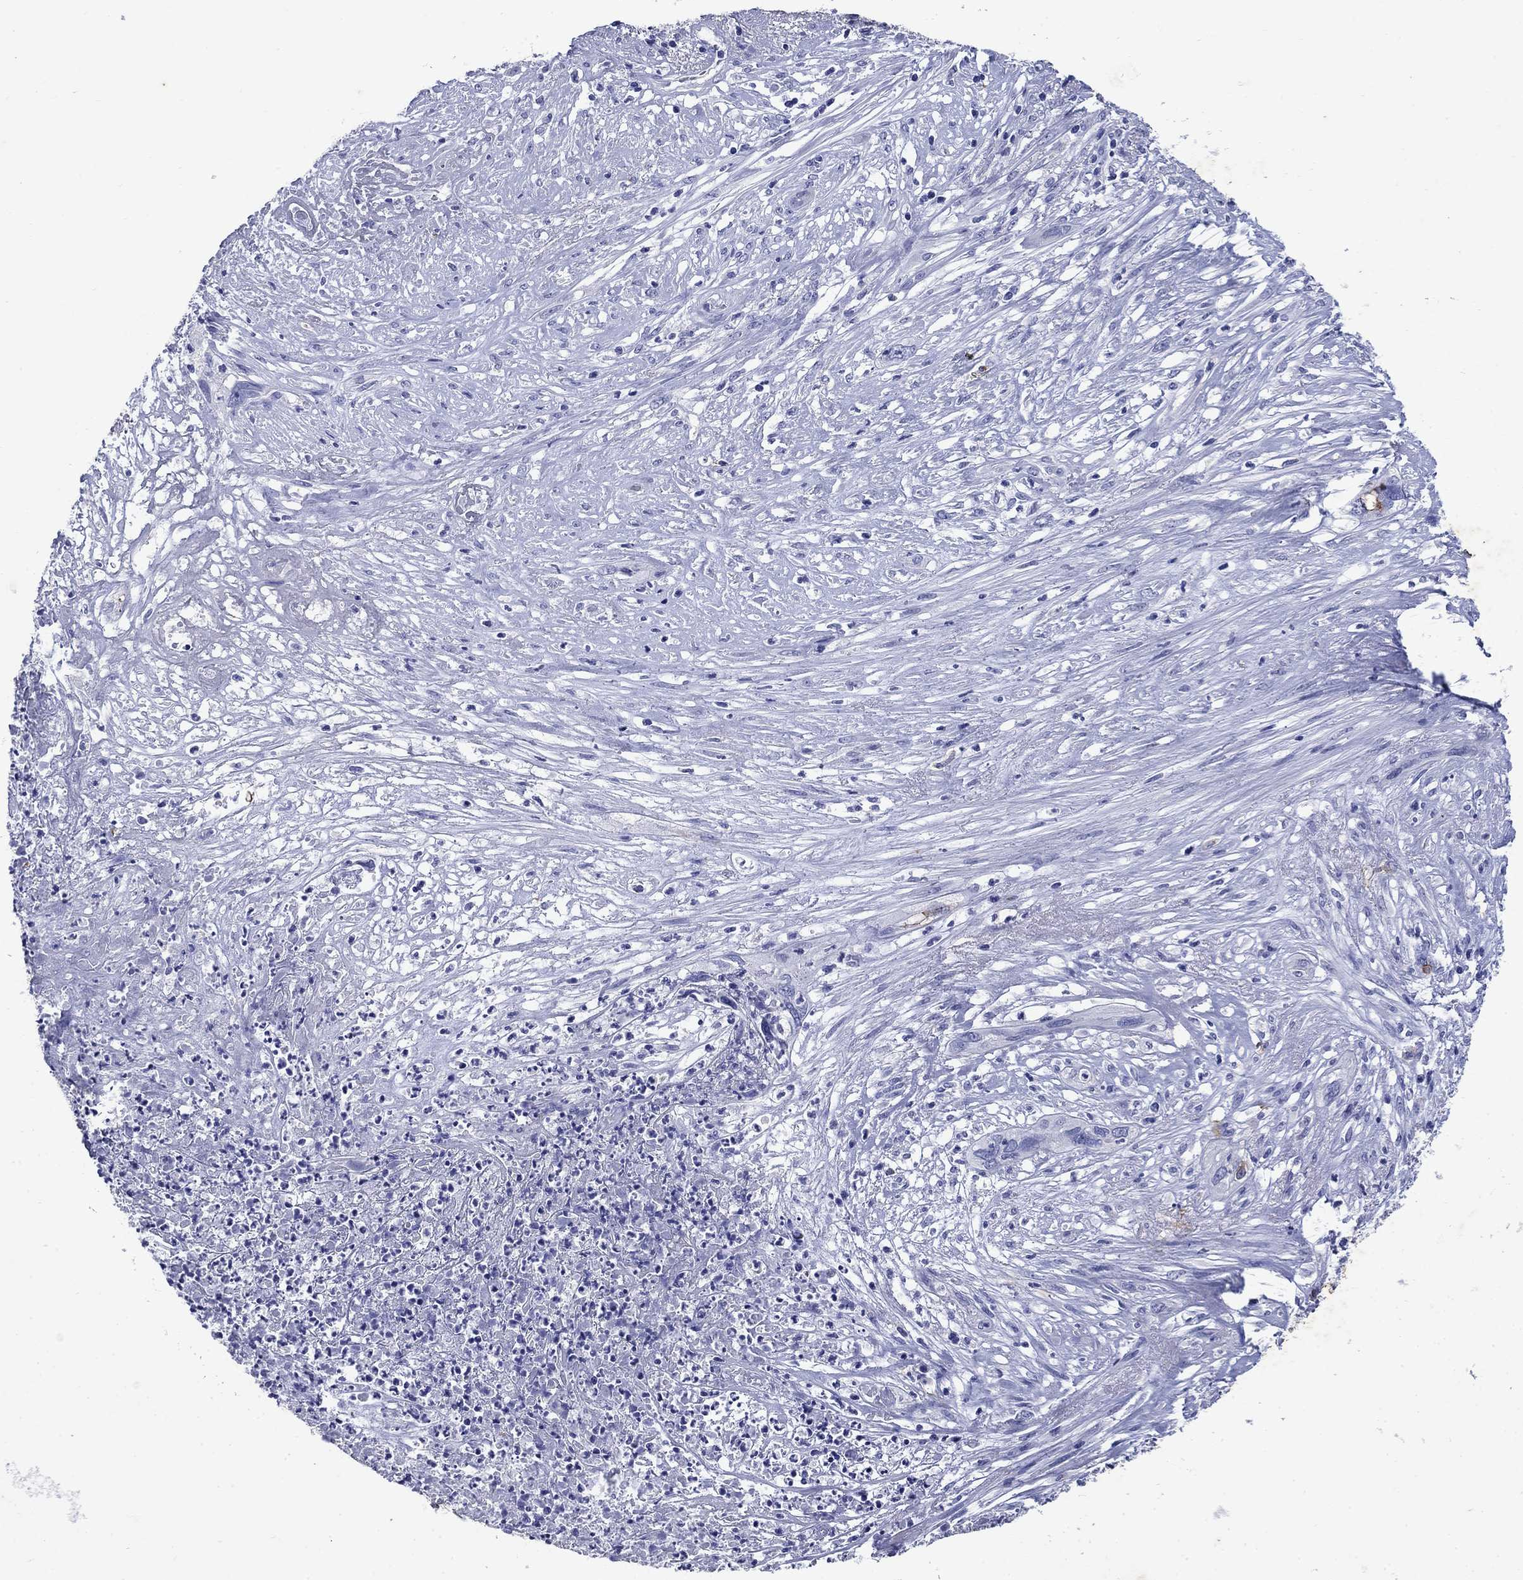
{"staining": {"intensity": "negative", "quantity": "none", "location": "none"}, "tissue": "cervical cancer", "cell_type": "Tumor cells", "image_type": "cancer", "snomed": [{"axis": "morphology", "description": "Squamous cell carcinoma, NOS"}, {"axis": "topography", "description": "Cervix"}], "caption": "Protein analysis of squamous cell carcinoma (cervical) shows no significant expression in tumor cells.", "gene": "CD1A", "patient": {"sex": "female", "age": 57}}